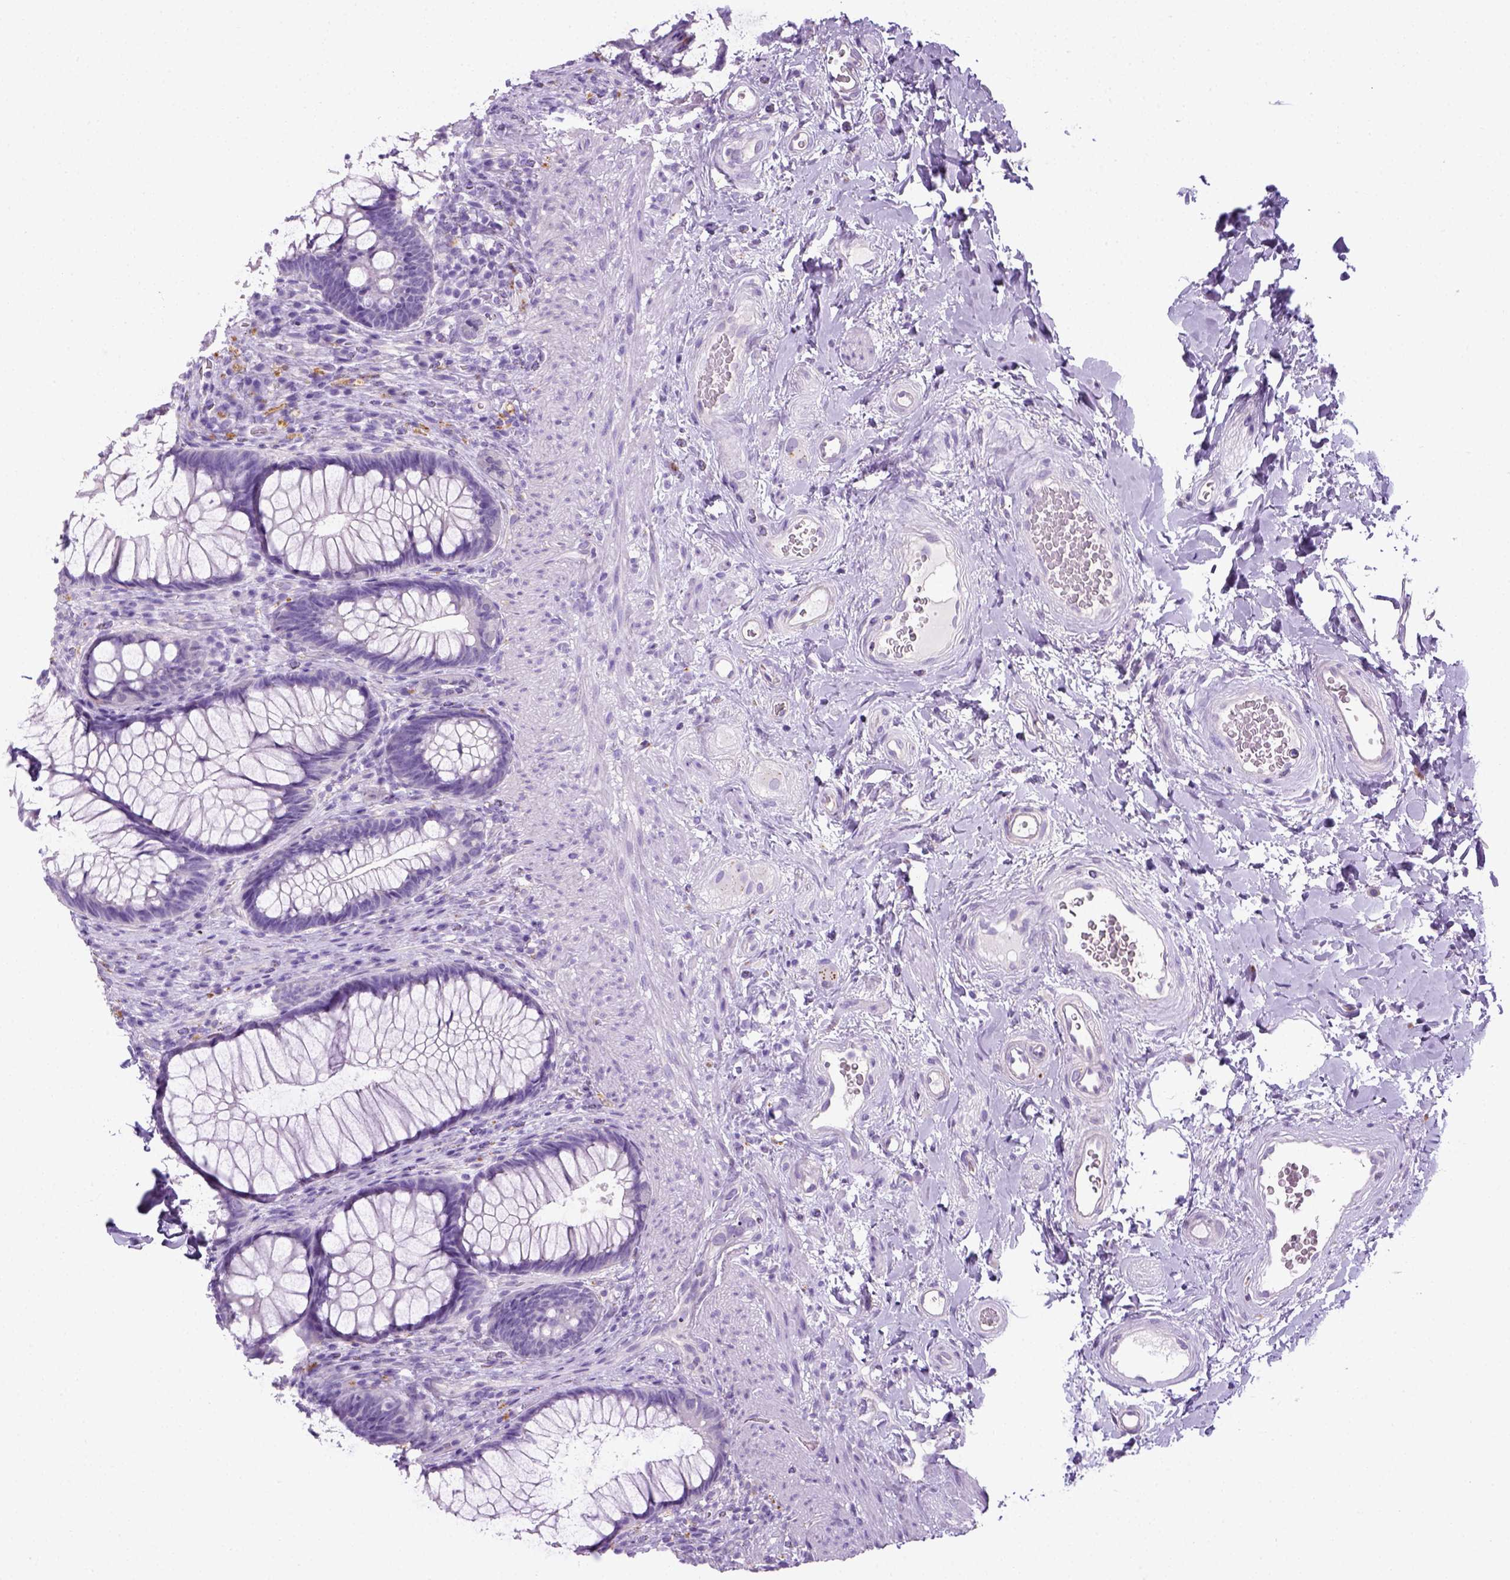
{"staining": {"intensity": "negative", "quantity": "none", "location": "none"}, "tissue": "rectum", "cell_type": "Glandular cells", "image_type": "normal", "snomed": [{"axis": "morphology", "description": "Normal tissue, NOS"}, {"axis": "topography", "description": "Smooth muscle"}, {"axis": "topography", "description": "Rectum"}], "caption": "IHC histopathology image of unremarkable human rectum stained for a protein (brown), which displays no staining in glandular cells. (DAB immunohistochemistry, high magnification).", "gene": "KRT71", "patient": {"sex": "male", "age": 53}}